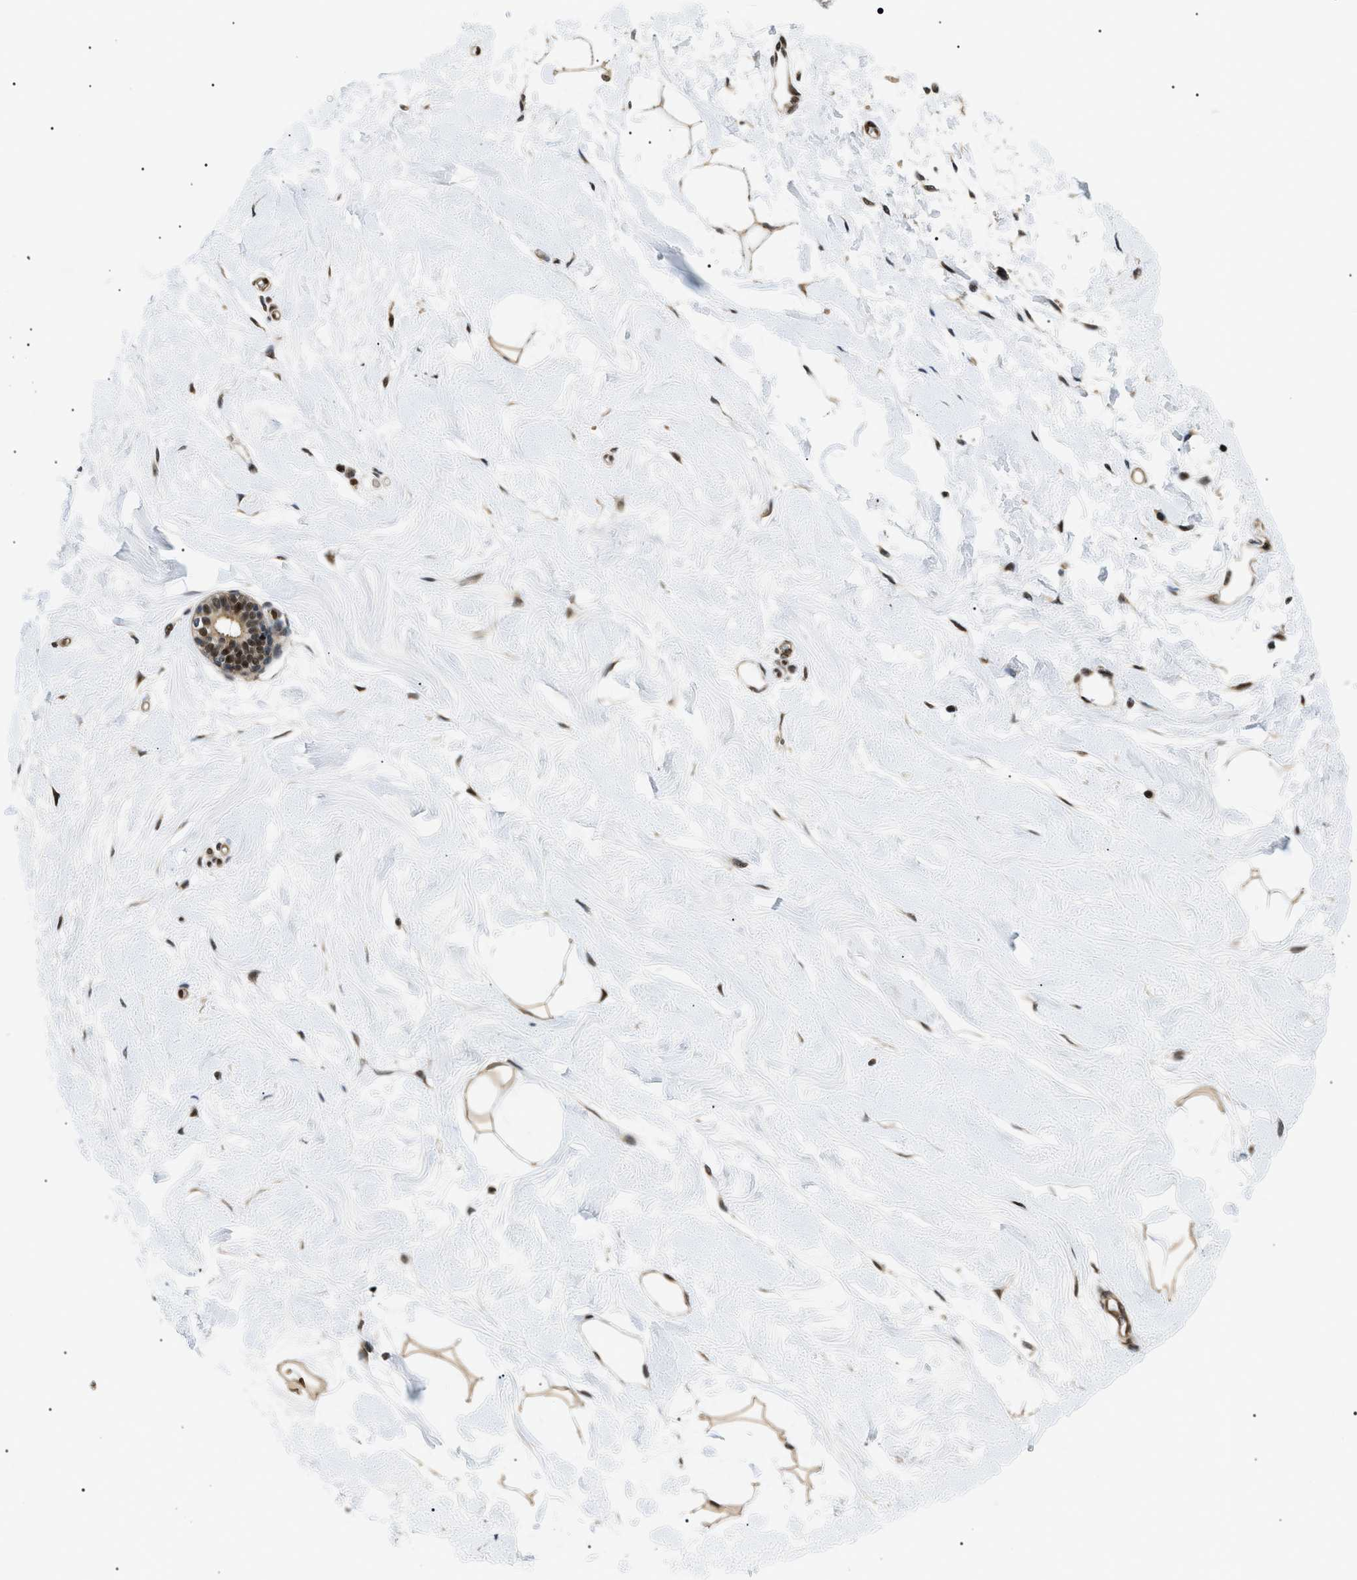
{"staining": {"intensity": "weak", "quantity": "25%-75%", "location": "cytoplasmic/membranous"}, "tissue": "breast", "cell_type": "Adipocytes", "image_type": "normal", "snomed": [{"axis": "morphology", "description": "Normal tissue, NOS"}, {"axis": "morphology", "description": "Lobular carcinoma"}, {"axis": "topography", "description": "Breast"}], "caption": "Protein expression analysis of unremarkable human breast reveals weak cytoplasmic/membranous expression in about 25%-75% of adipocytes.", "gene": "CWC25", "patient": {"sex": "female", "age": 59}}